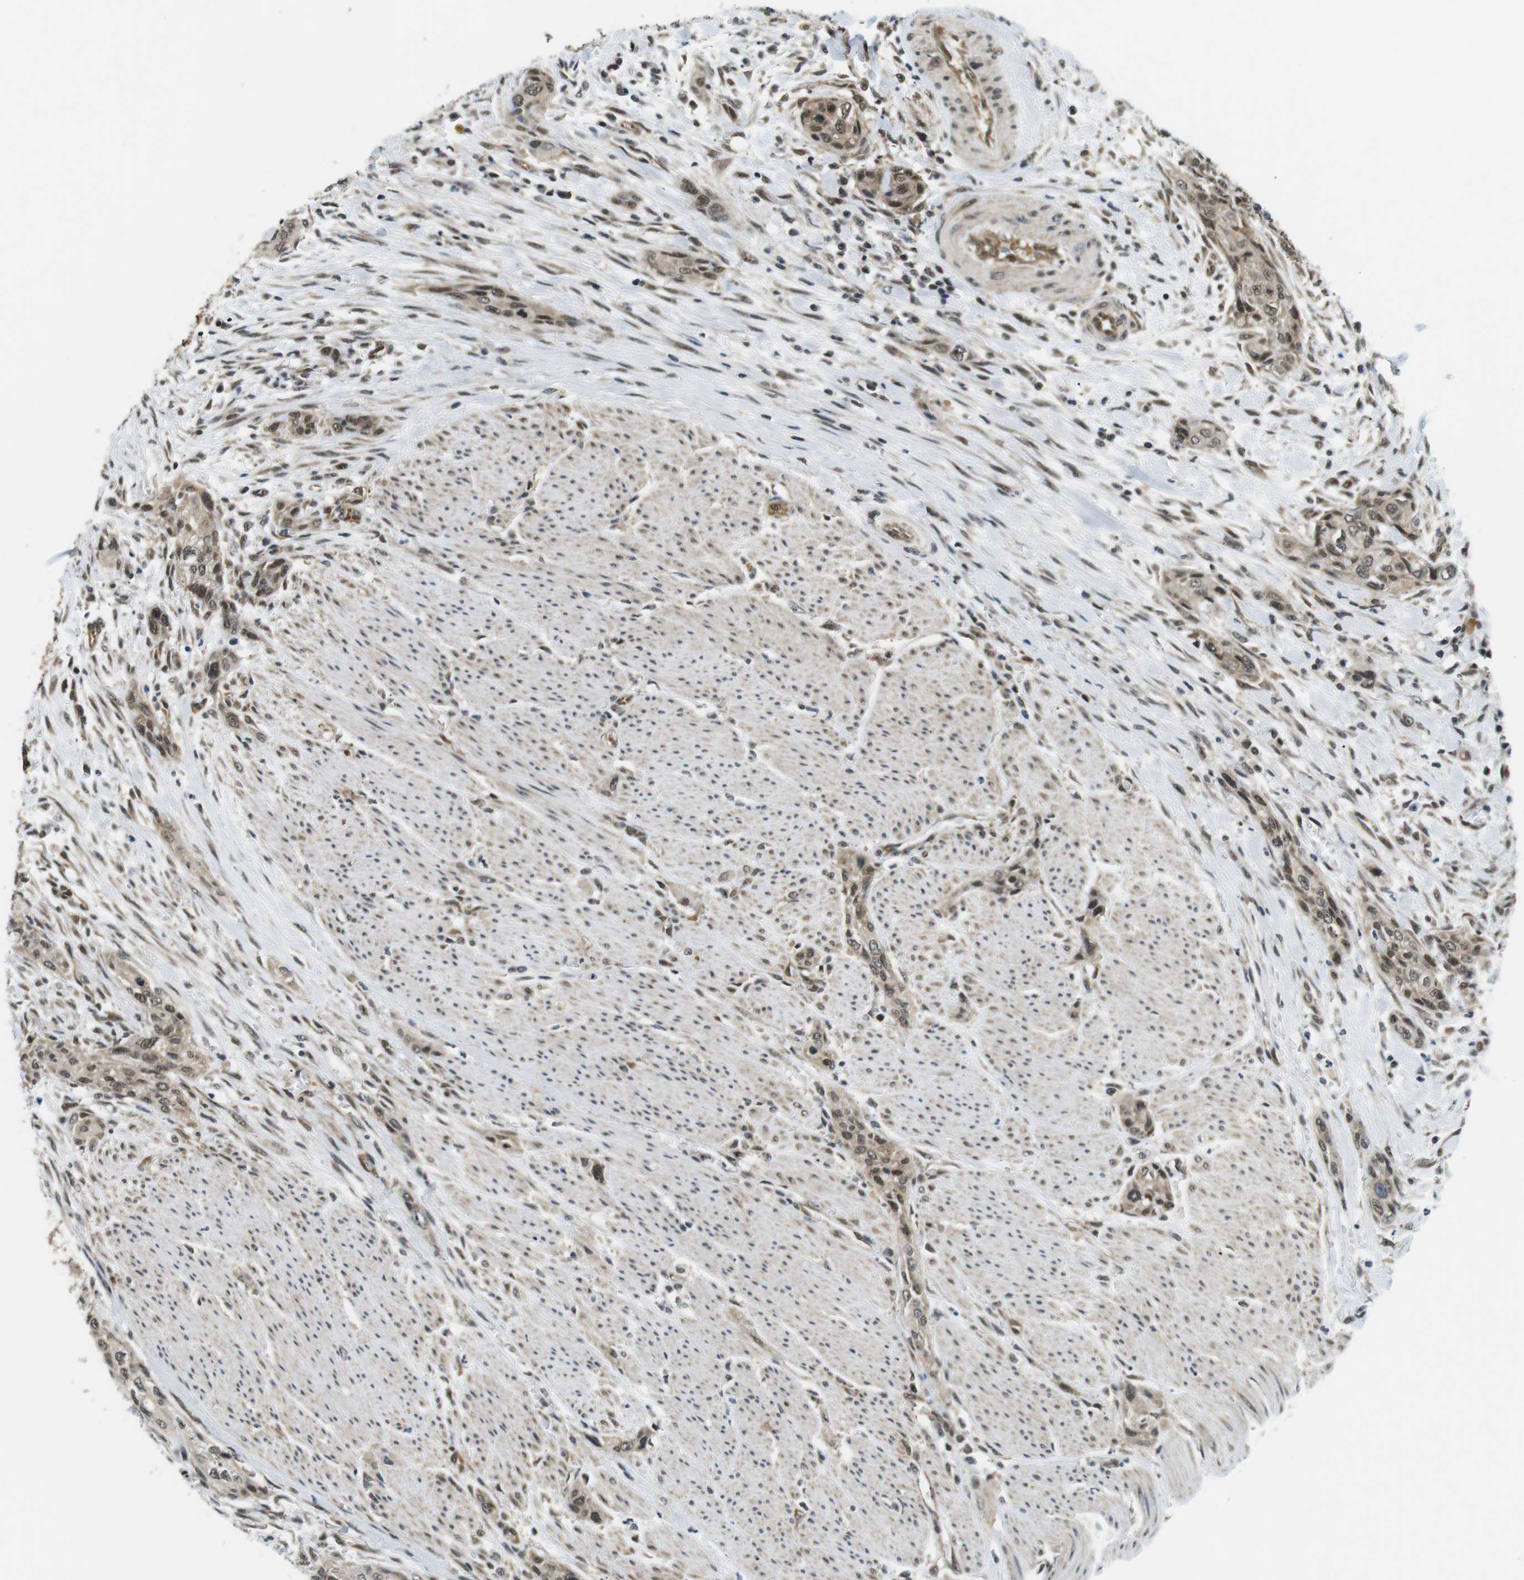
{"staining": {"intensity": "moderate", "quantity": ">75%", "location": "cytoplasmic/membranous,nuclear"}, "tissue": "urothelial cancer", "cell_type": "Tumor cells", "image_type": "cancer", "snomed": [{"axis": "morphology", "description": "Urothelial carcinoma, High grade"}, {"axis": "topography", "description": "Urinary bladder"}], "caption": "DAB immunohistochemical staining of urothelial cancer reveals moderate cytoplasmic/membranous and nuclear protein staining in about >75% of tumor cells. Using DAB (brown) and hematoxylin (blue) stains, captured at high magnification using brightfield microscopy.", "gene": "CSNK2B", "patient": {"sex": "male", "age": 35}}